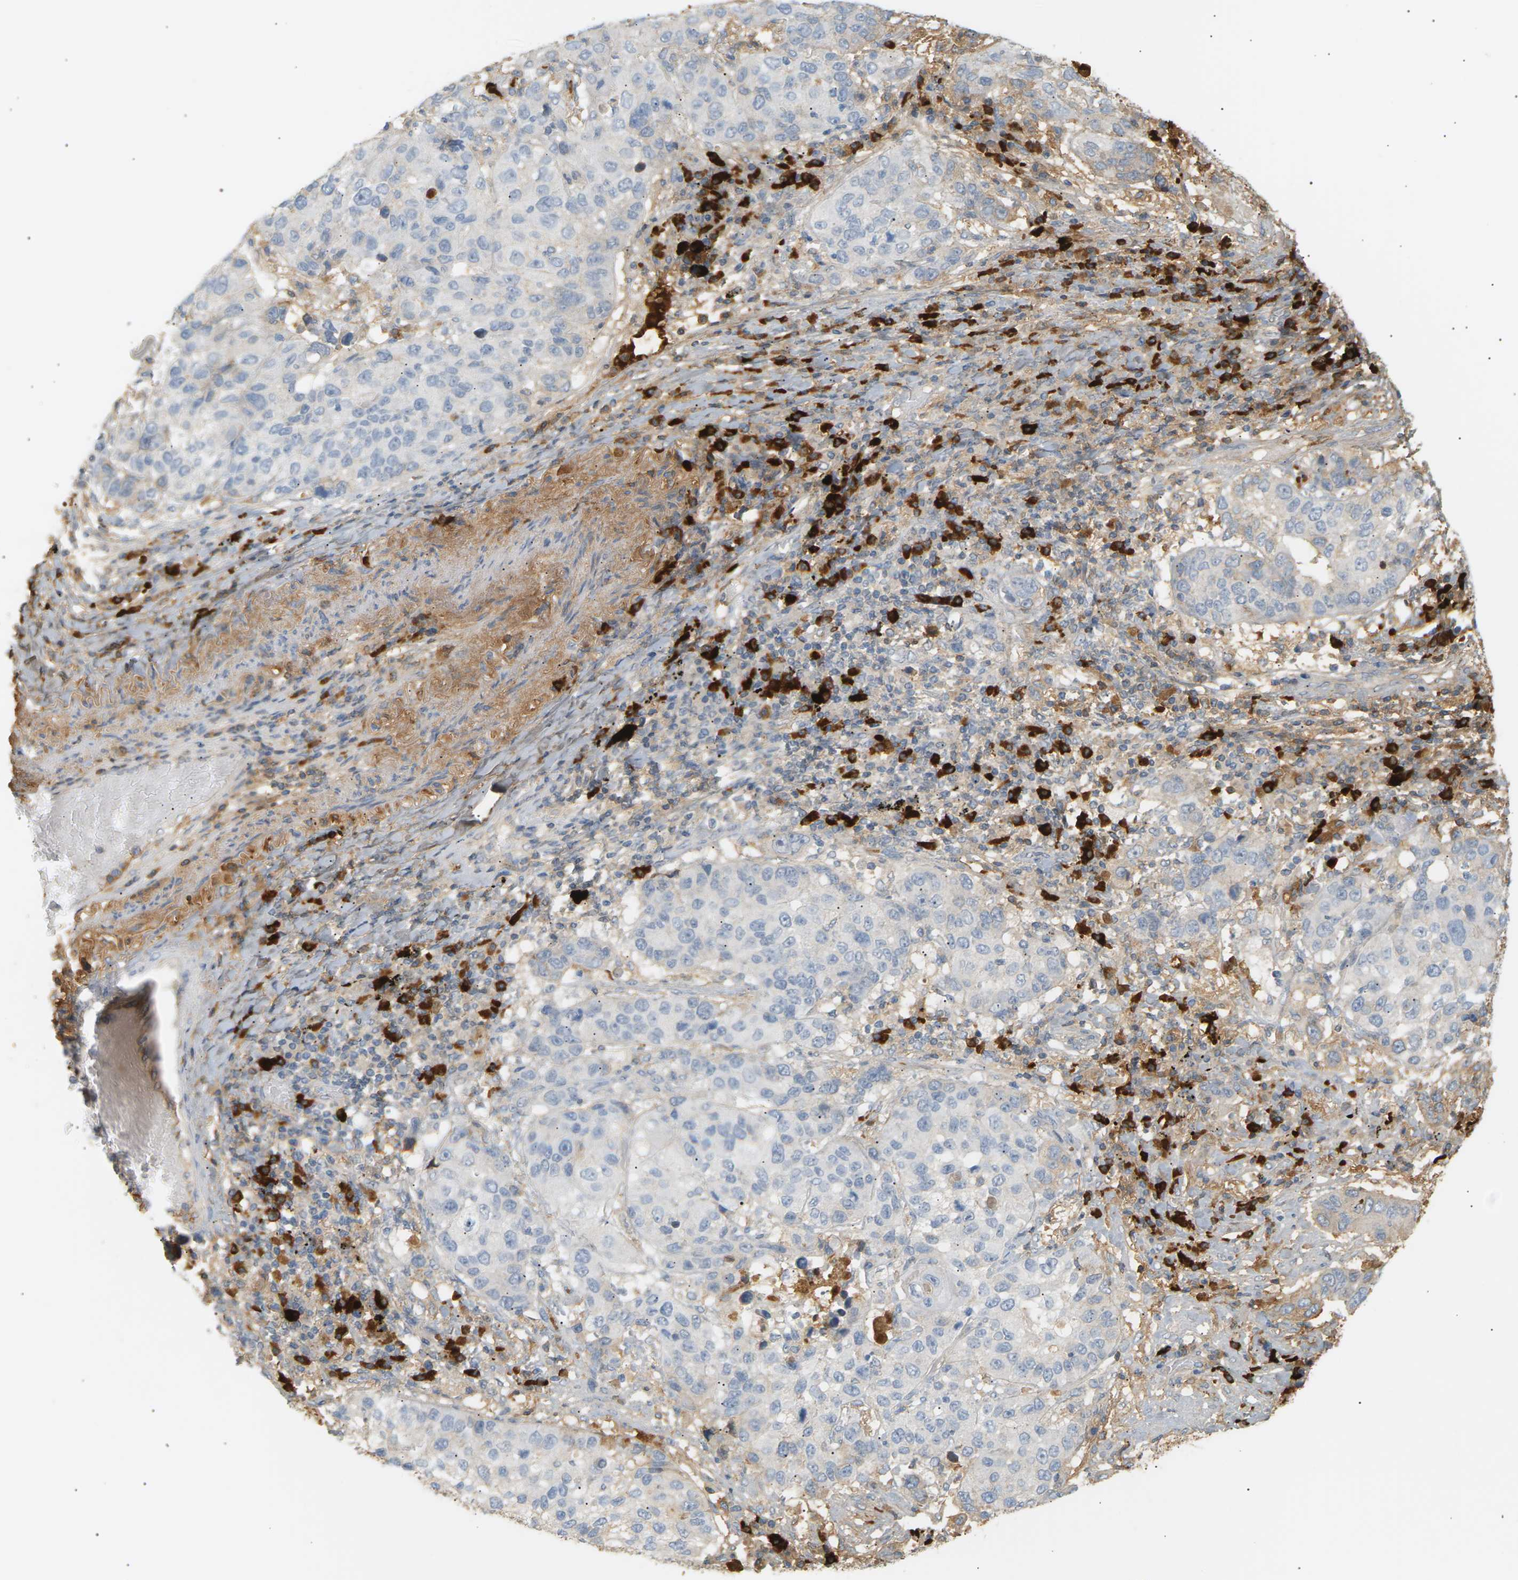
{"staining": {"intensity": "negative", "quantity": "none", "location": "none"}, "tissue": "lung cancer", "cell_type": "Tumor cells", "image_type": "cancer", "snomed": [{"axis": "morphology", "description": "Squamous cell carcinoma, NOS"}, {"axis": "topography", "description": "Lung"}], "caption": "Tumor cells are negative for brown protein staining in lung cancer. (DAB IHC with hematoxylin counter stain).", "gene": "IGLC3", "patient": {"sex": "male", "age": 57}}